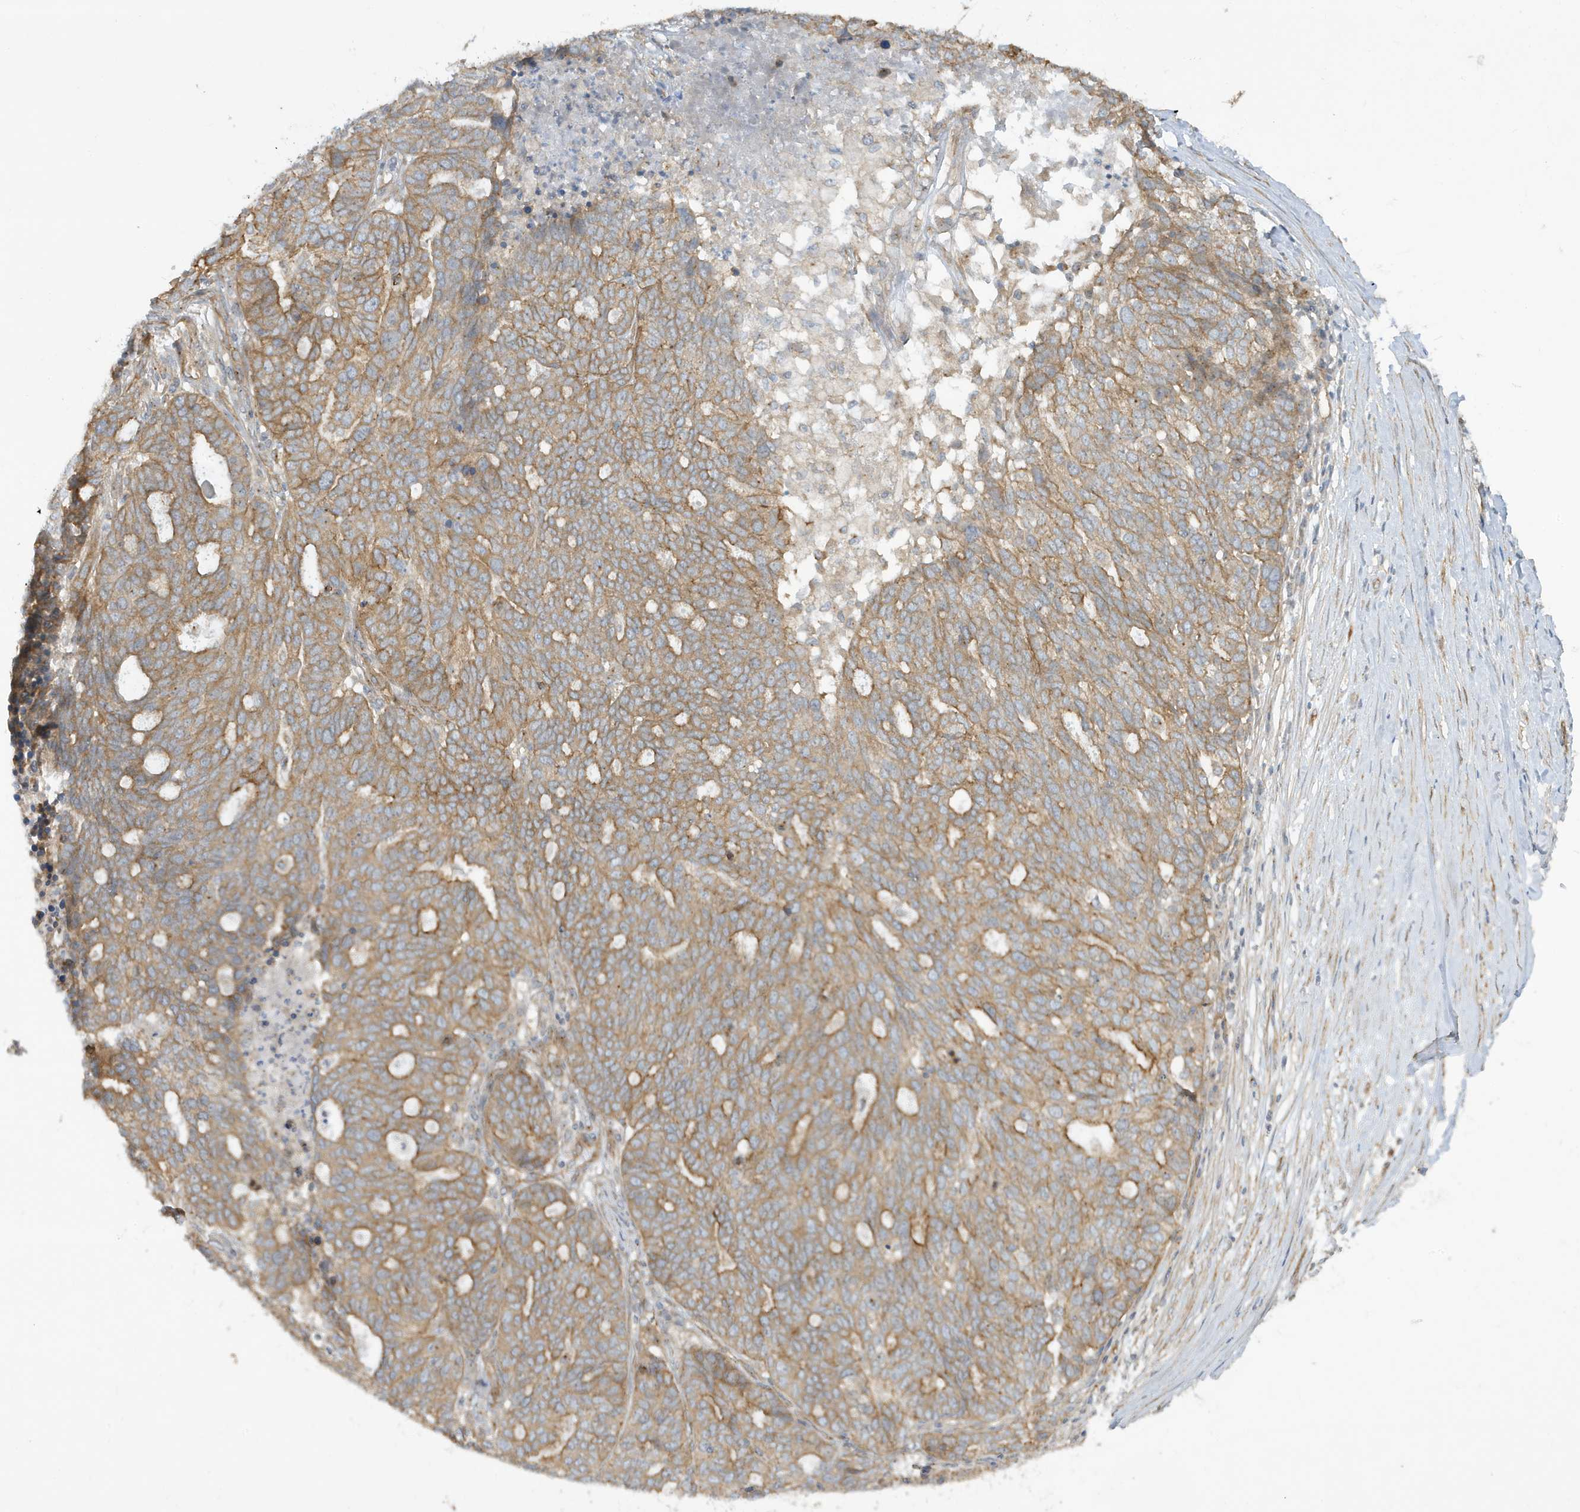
{"staining": {"intensity": "moderate", "quantity": ">75%", "location": "cytoplasmic/membranous"}, "tissue": "ovarian cancer", "cell_type": "Tumor cells", "image_type": "cancer", "snomed": [{"axis": "morphology", "description": "Cystadenocarcinoma, serous, NOS"}, {"axis": "topography", "description": "Ovary"}], "caption": "Moderate cytoplasmic/membranous protein positivity is seen in approximately >75% of tumor cells in ovarian serous cystadenocarcinoma.", "gene": "ATP23", "patient": {"sex": "female", "age": 59}}